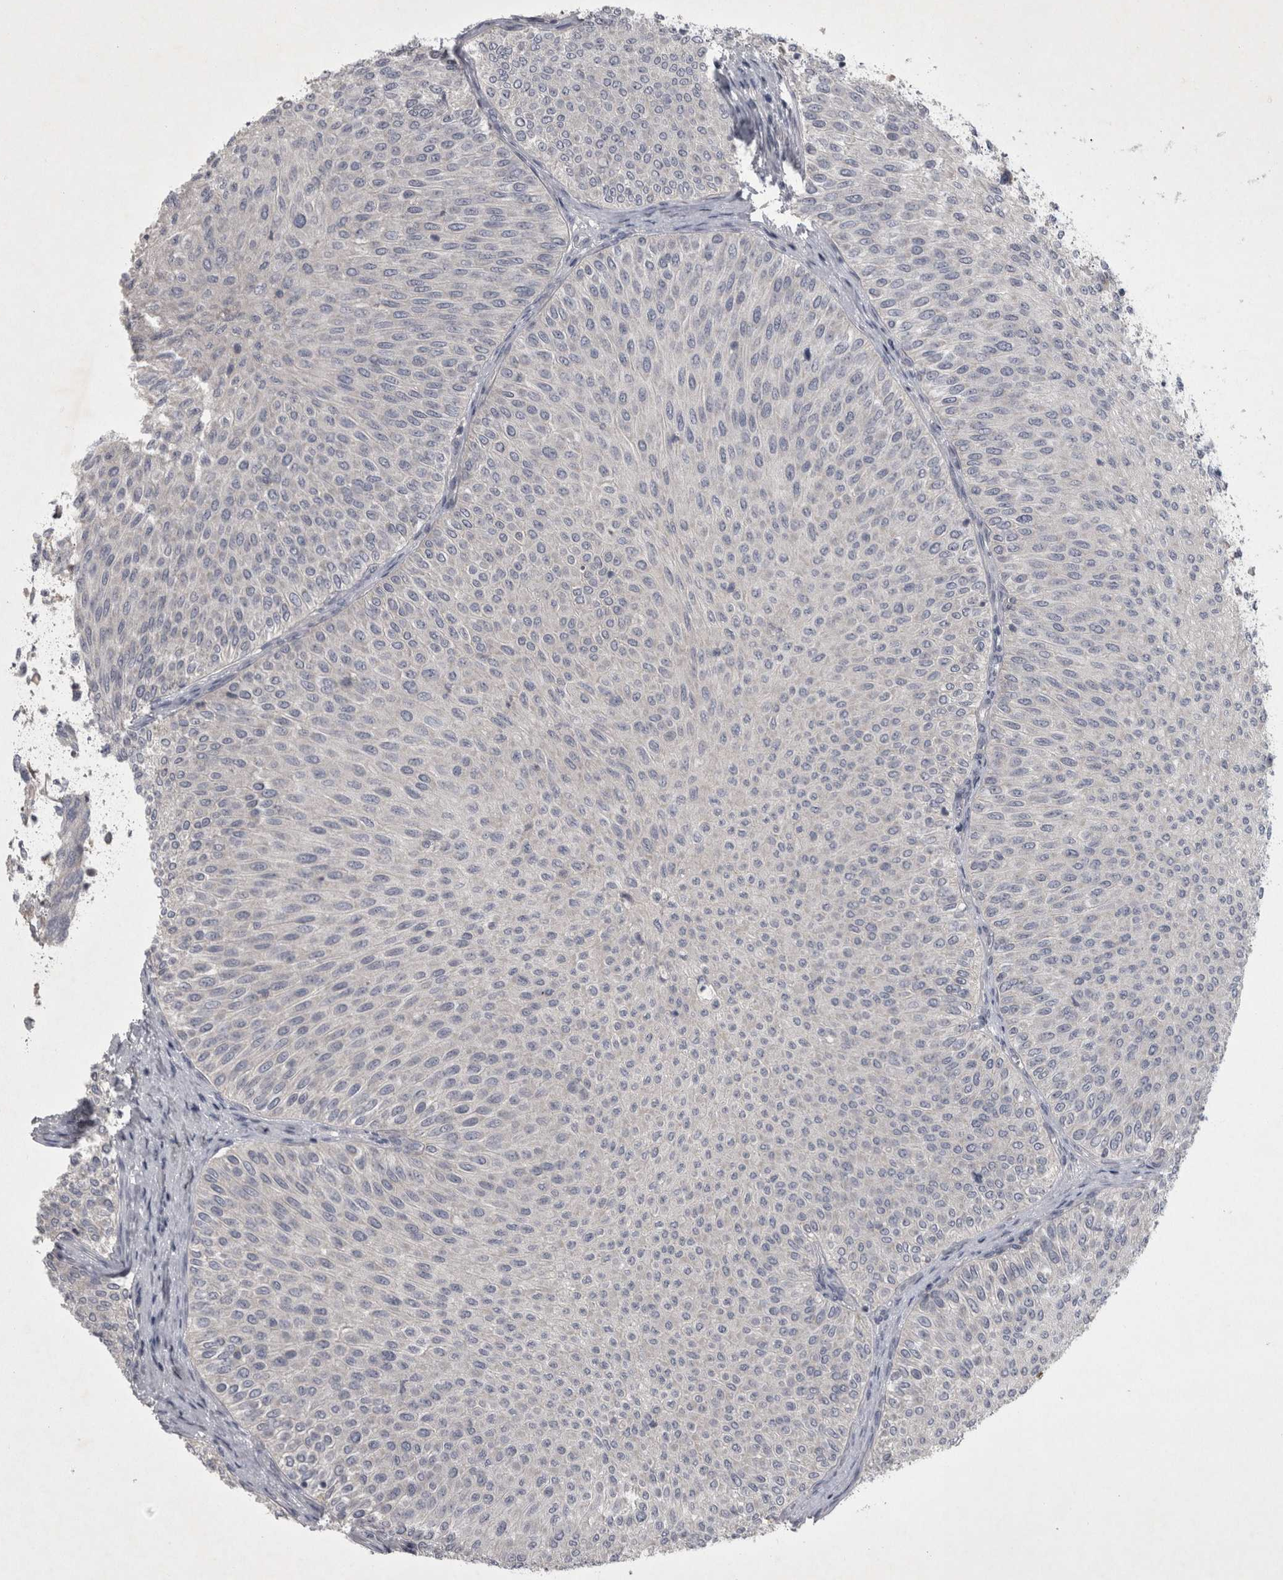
{"staining": {"intensity": "negative", "quantity": "none", "location": "none"}, "tissue": "urothelial cancer", "cell_type": "Tumor cells", "image_type": "cancer", "snomed": [{"axis": "morphology", "description": "Urothelial carcinoma, Low grade"}, {"axis": "topography", "description": "Urinary bladder"}], "caption": "This is an immunohistochemistry (IHC) photomicrograph of human urothelial cancer. There is no staining in tumor cells.", "gene": "ENPP7", "patient": {"sex": "male", "age": 78}}